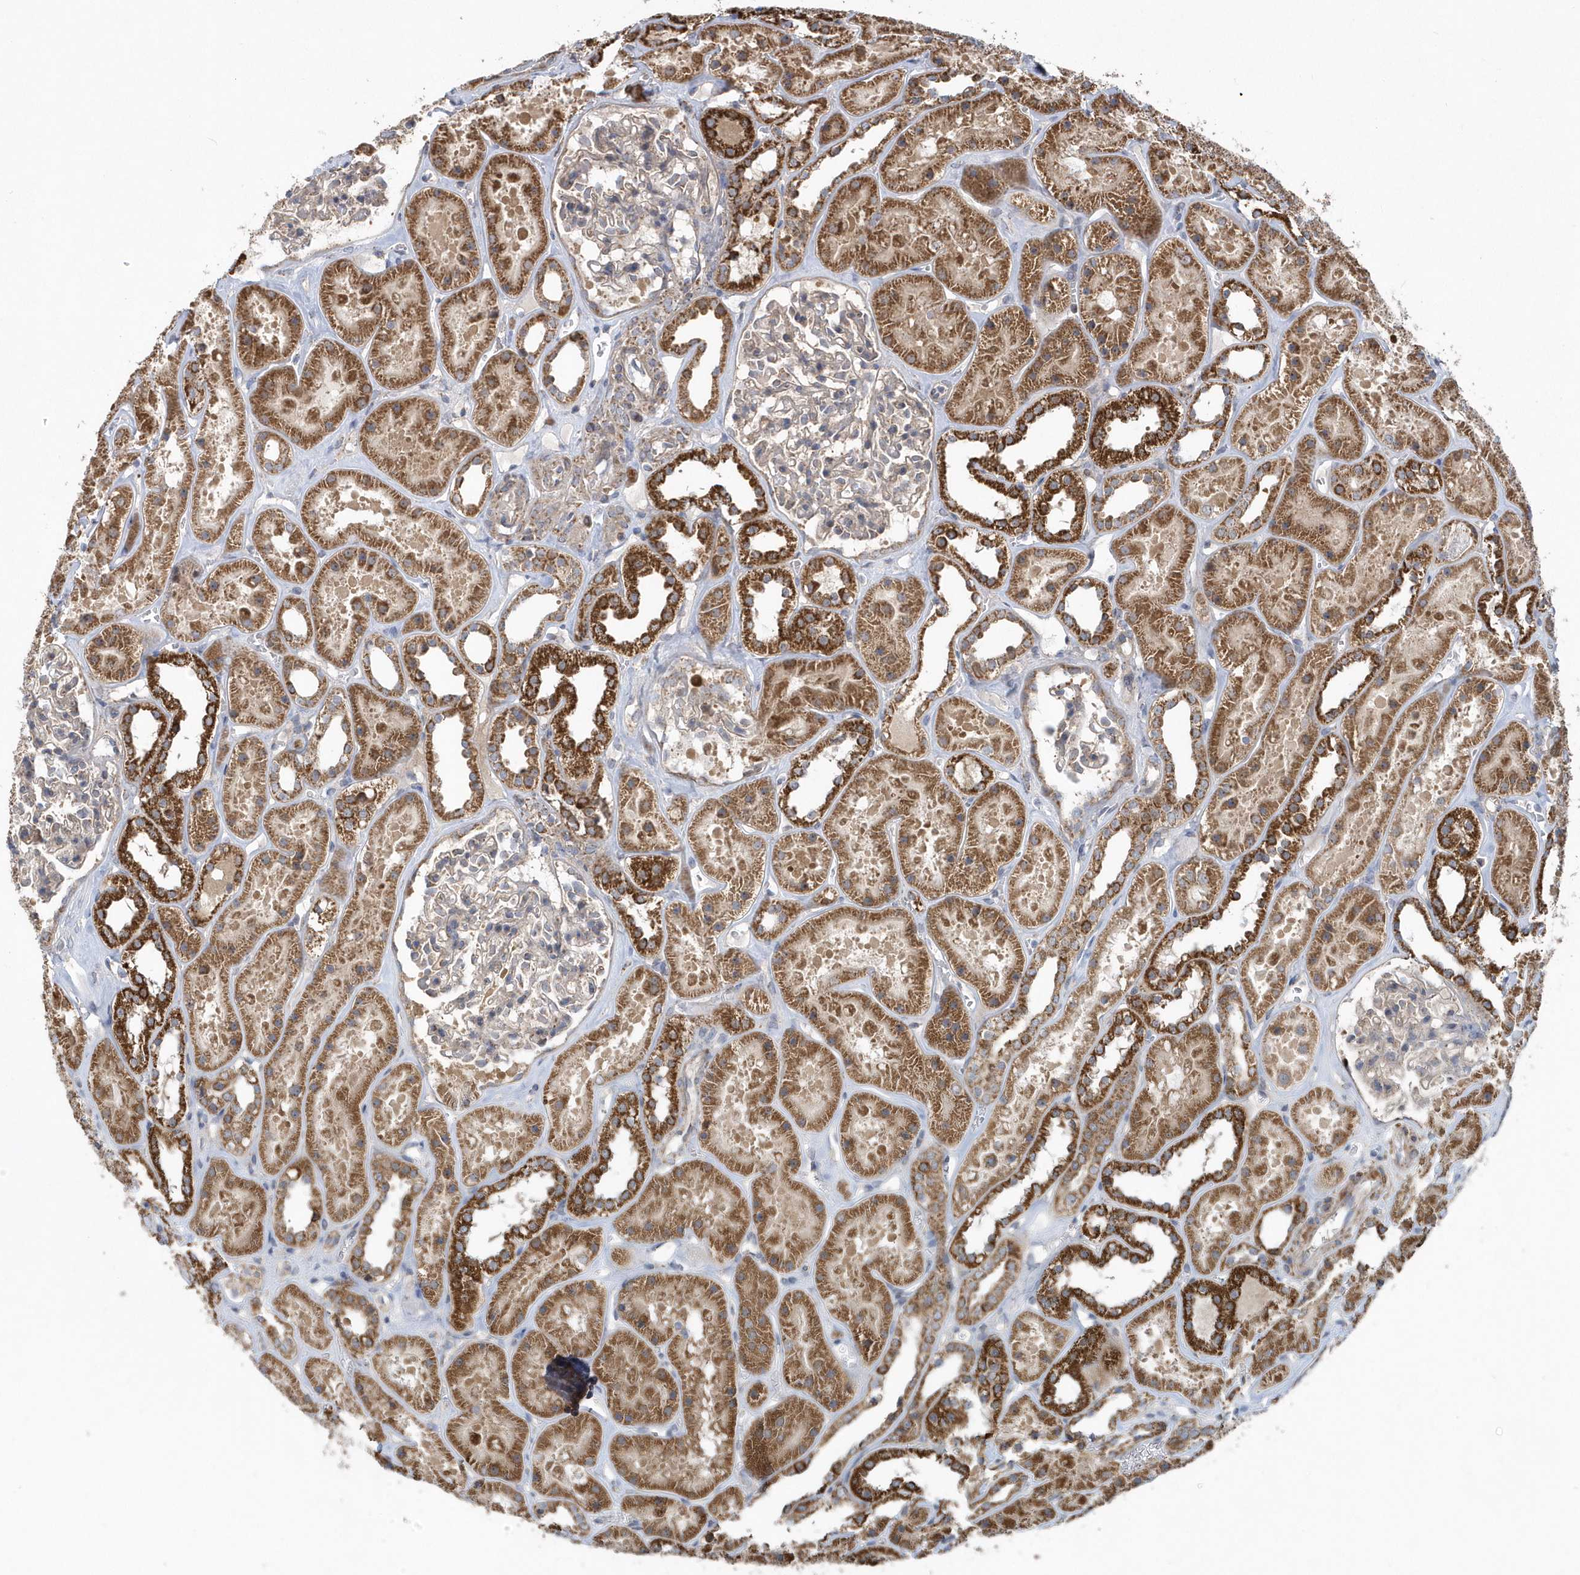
{"staining": {"intensity": "weak", "quantity": "<25%", "location": "cytoplasmic/membranous"}, "tissue": "kidney", "cell_type": "Cells in glomeruli", "image_type": "normal", "snomed": [{"axis": "morphology", "description": "Normal tissue, NOS"}, {"axis": "topography", "description": "Kidney"}], "caption": "Micrograph shows no significant protein expression in cells in glomeruli of normal kidney. (Brightfield microscopy of DAB immunohistochemistry at high magnification).", "gene": "PPP1R7", "patient": {"sex": "female", "age": 41}}